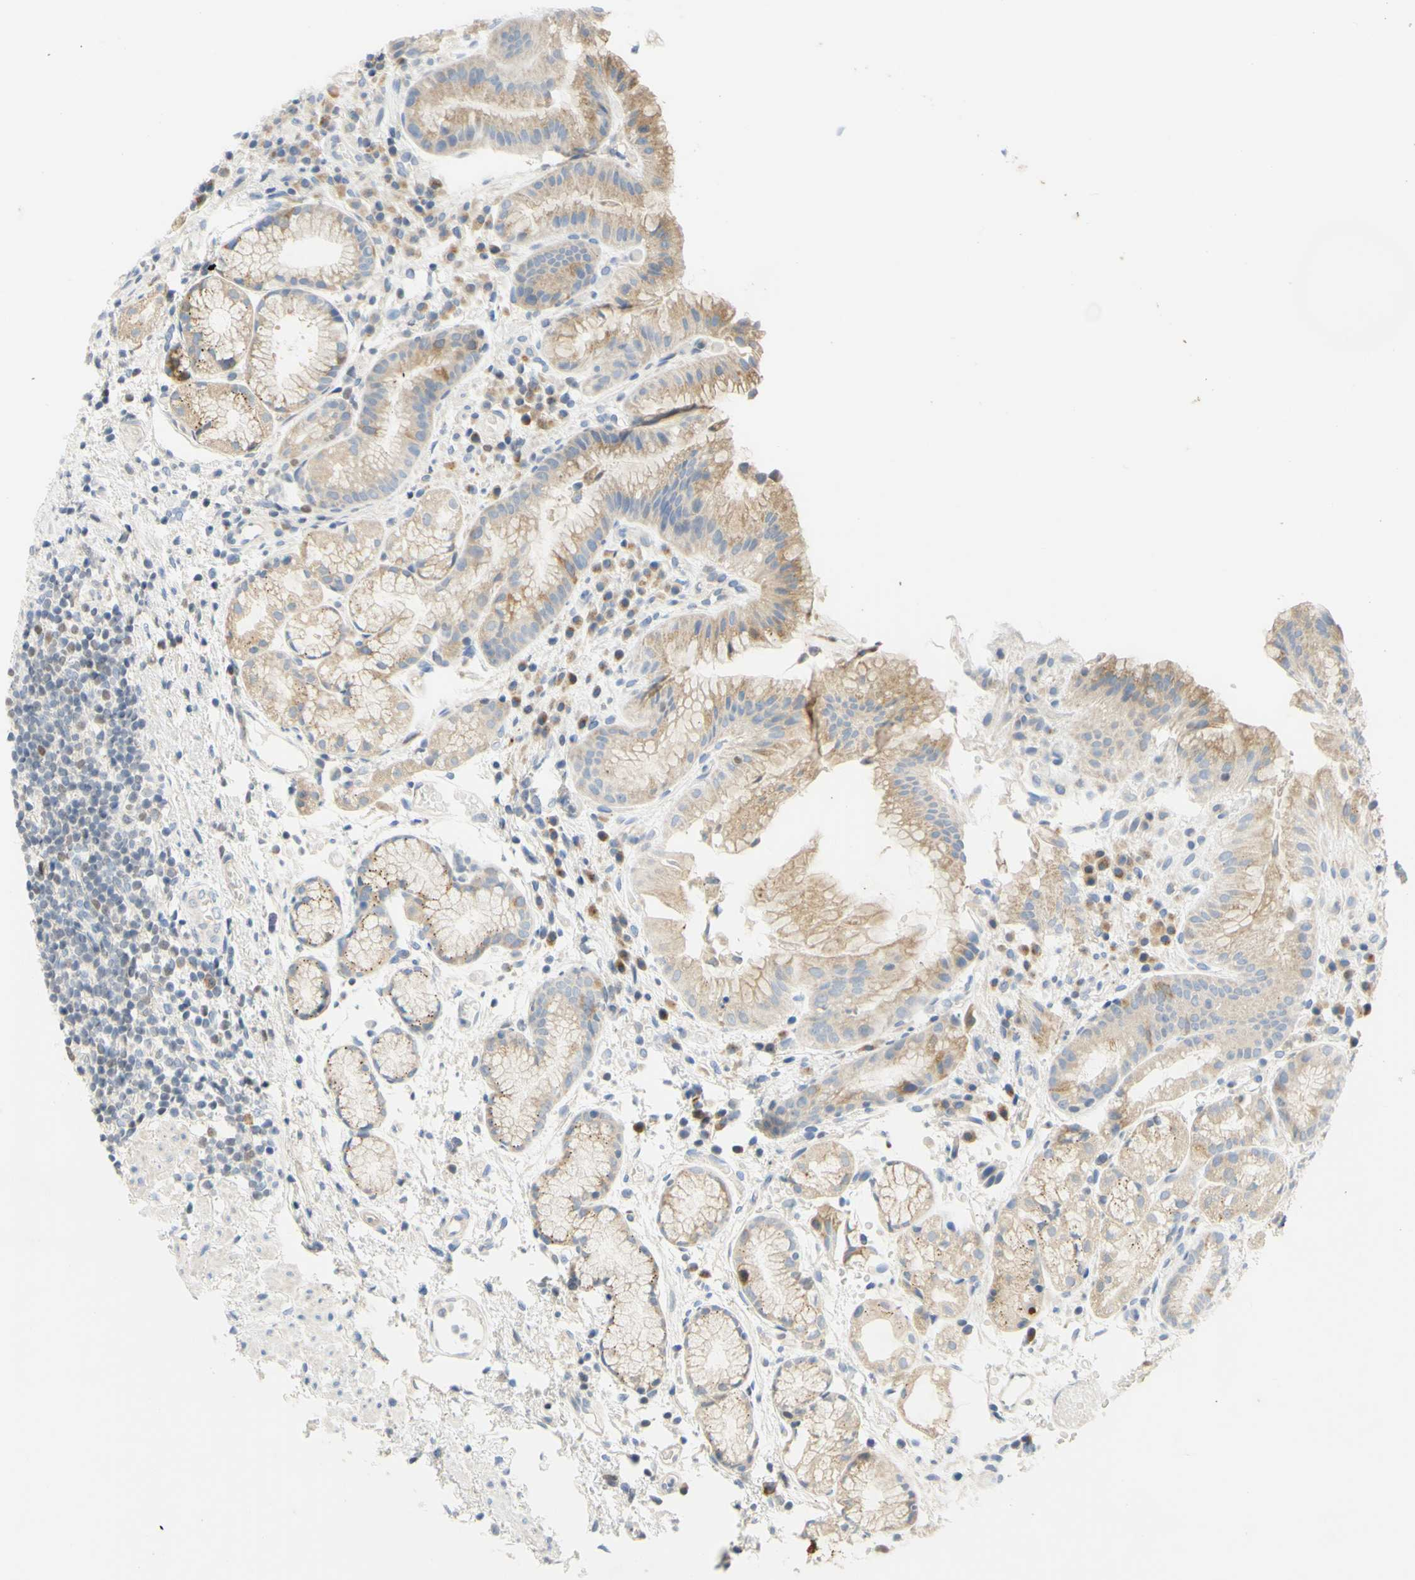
{"staining": {"intensity": "weak", "quantity": ">75%", "location": "cytoplasmic/membranous"}, "tissue": "stomach", "cell_type": "Glandular cells", "image_type": "normal", "snomed": [{"axis": "morphology", "description": "Normal tissue, NOS"}, {"axis": "topography", "description": "Stomach, upper"}], "caption": "Approximately >75% of glandular cells in normal stomach show weak cytoplasmic/membranous protein expression as visualized by brown immunohistochemical staining.", "gene": "CCNB2", "patient": {"sex": "male", "age": 72}}